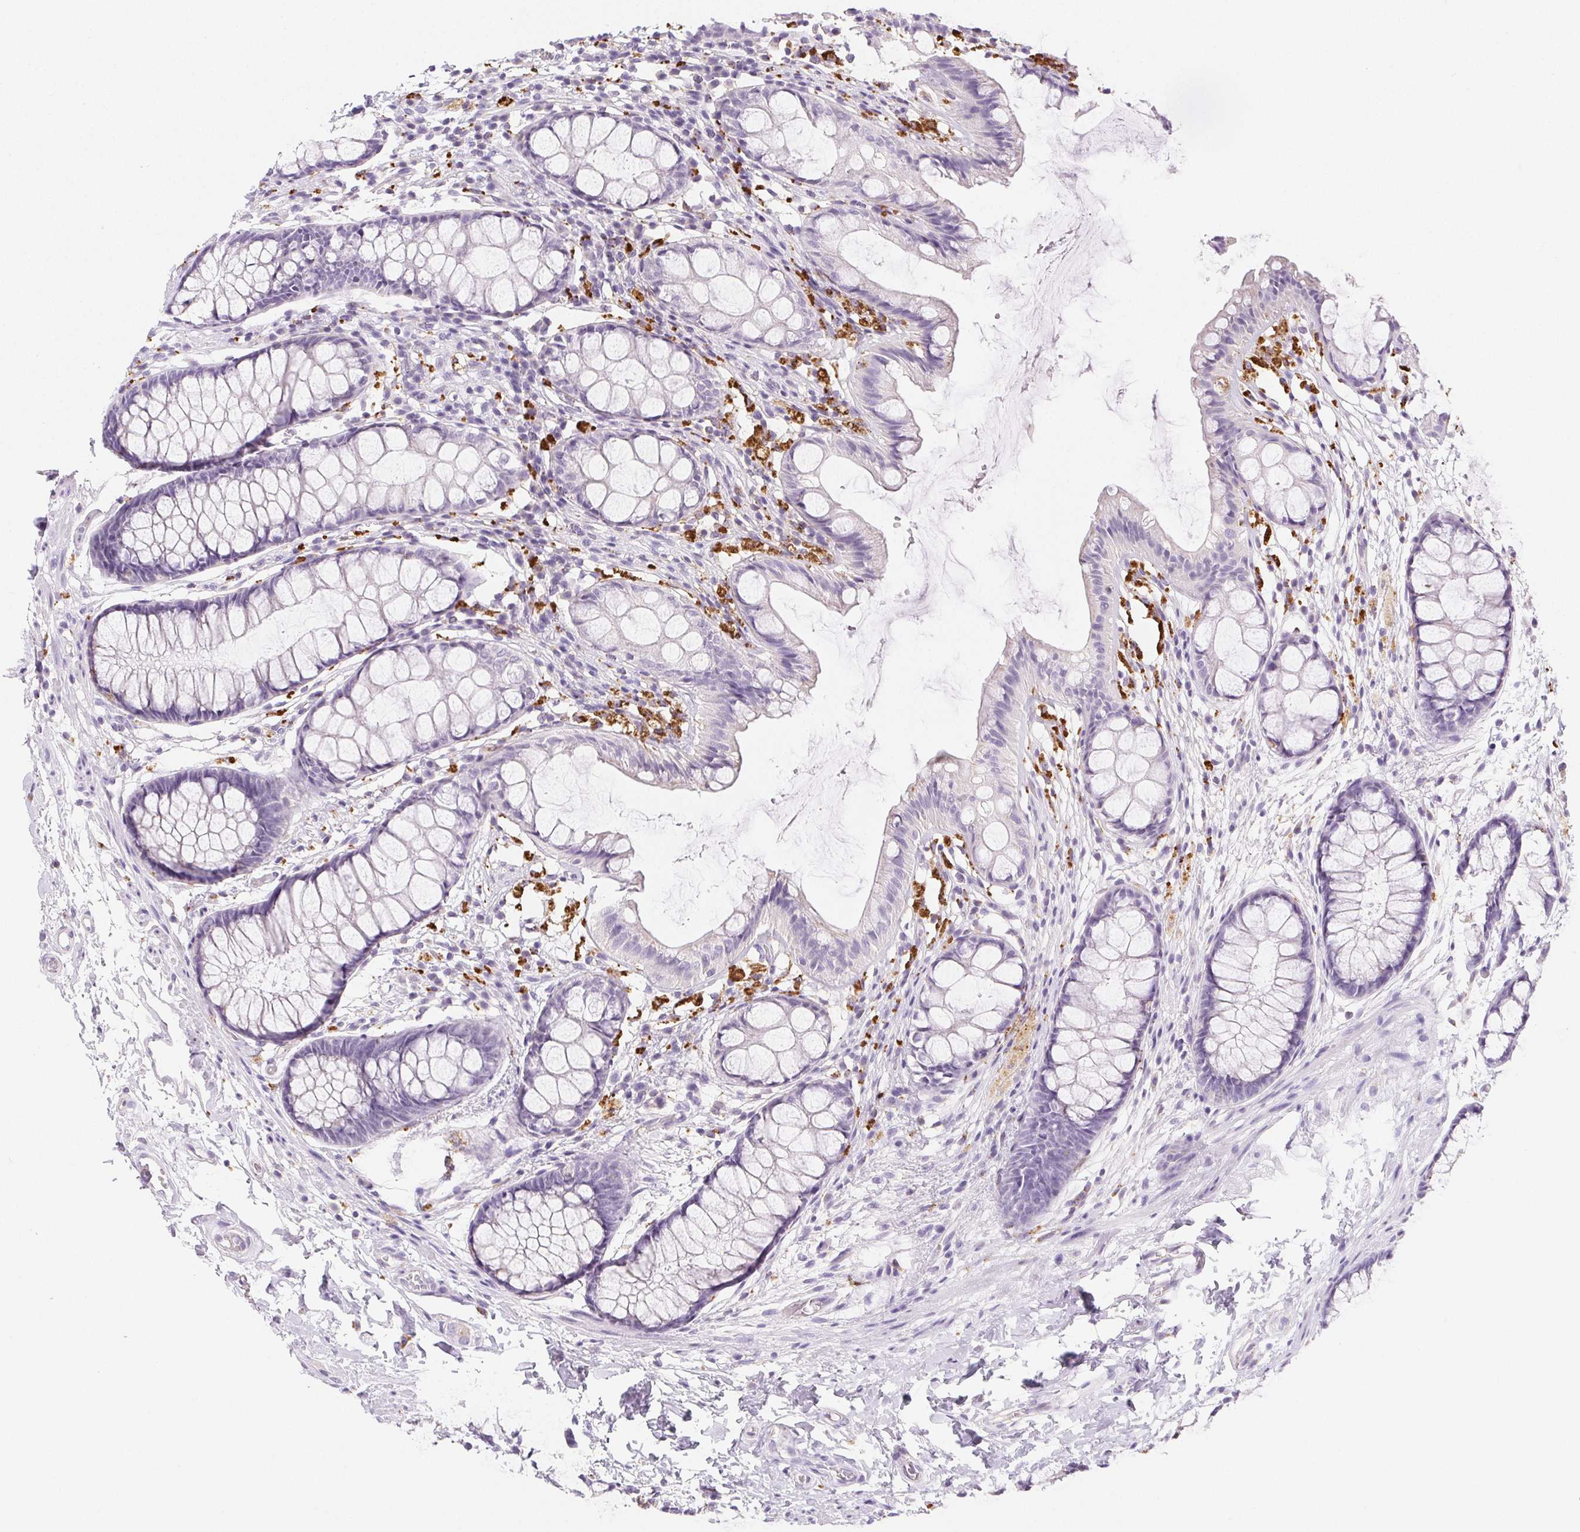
{"staining": {"intensity": "negative", "quantity": "none", "location": "none"}, "tissue": "rectum", "cell_type": "Glandular cells", "image_type": "normal", "snomed": [{"axis": "morphology", "description": "Normal tissue, NOS"}, {"axis": "topography", "description": "Rectum"}], "caption": "A high-resolution micrograph shows immunohistochemistry (IHC) staining of unremarkable rectum, which demonstrates no significant expression in glandular cells.", "gene": "LIPA", "patient": {"sex": "female", "age": 62}}